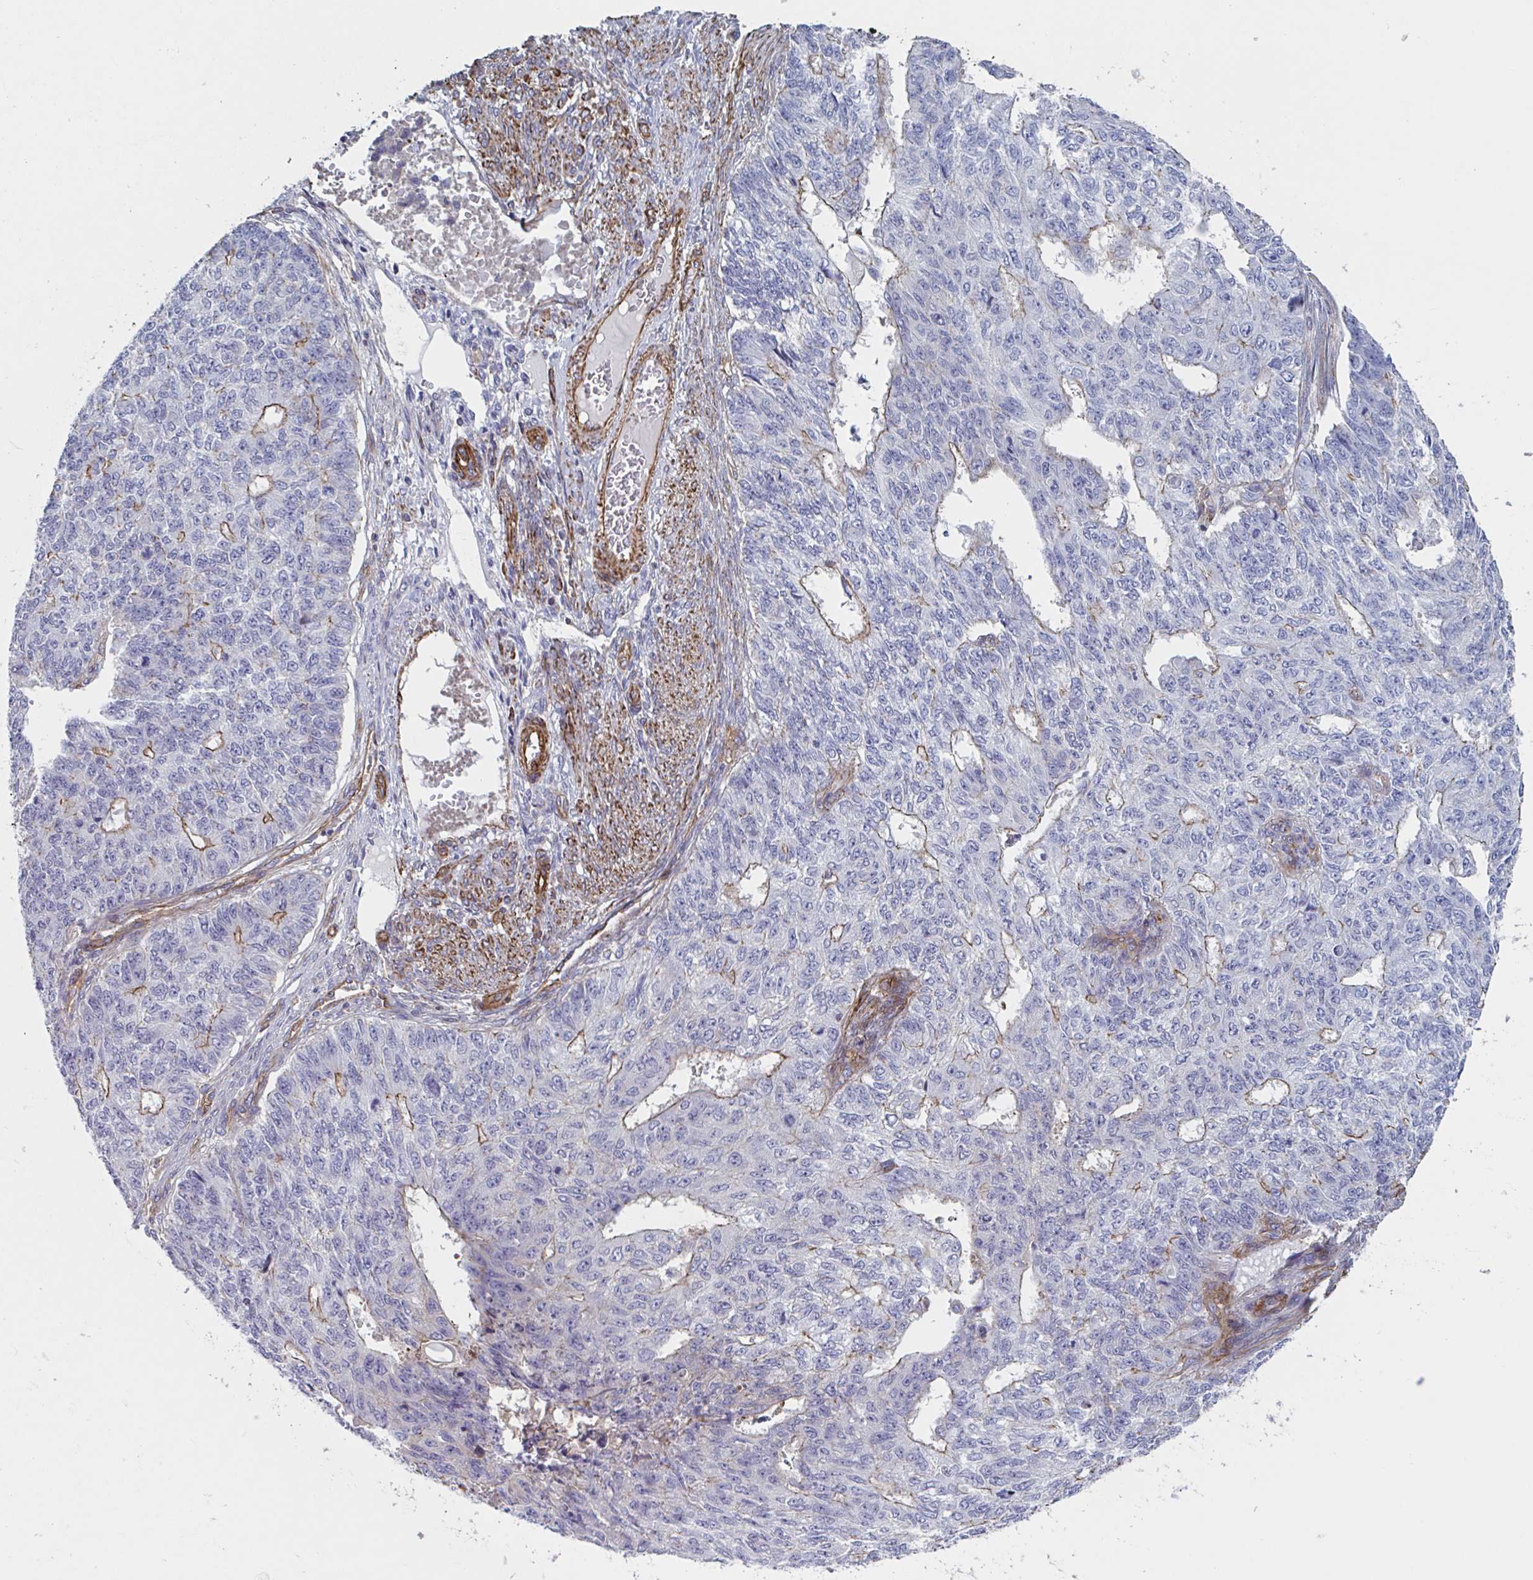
{"staining": {"intensity": "weak", "quantity": "<25%", "location": "cytoplasmic/membranous"}, "tissue": "endometrial cancer", "cell_type": "Tumor cells", "image_type": "cancer", "snomed": [{"axis": "morphology", "description": "Adenocarcinoma, NOS"}, {"axis": "topography", "description": "Endometrium"}], "caption": "Tumor cells are negative for brown protein staining in endometrial cancer.", "gene": "SHISA7", "patient": {"sex": "female", "age": 32}}